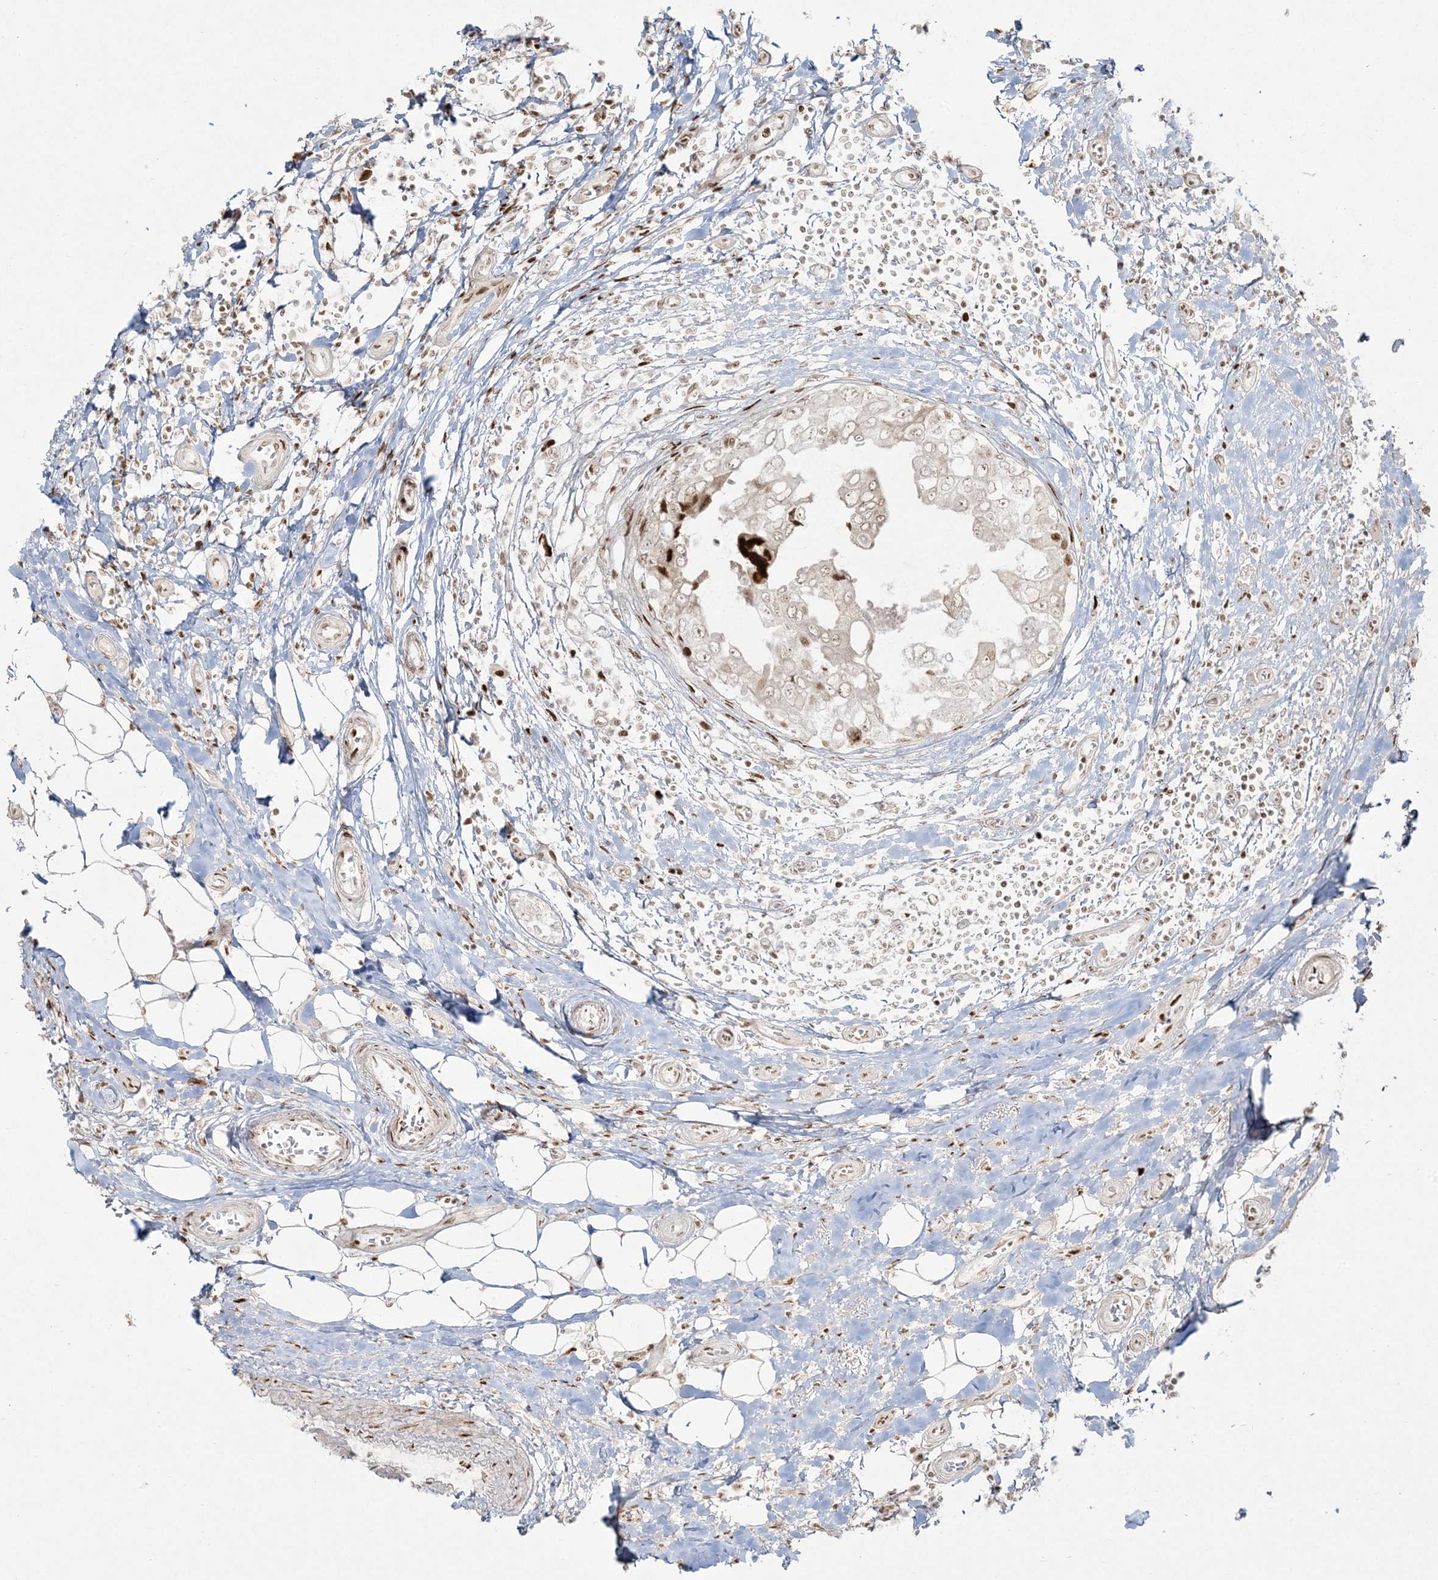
{"staining": {"intensity": "moderate", "quantity": "<25%", "location": "nuclear"}, "tissue": "breast cancer", "cell_type": "Tumor cells", "image_type": "cancer", "snomed": [{"axis": "morphology", "description": "Duct carcinoma"}, {"axis": "topography", "description": "Breast"}], "caption": "Protein staining by immunohistochemistry (IHC) shows moderate nuclear expression in about <25% of tumor cells in breast intraductal carcinoma.", "gene": "RBM10", "patient": {"sex": "female", "age": 27}}